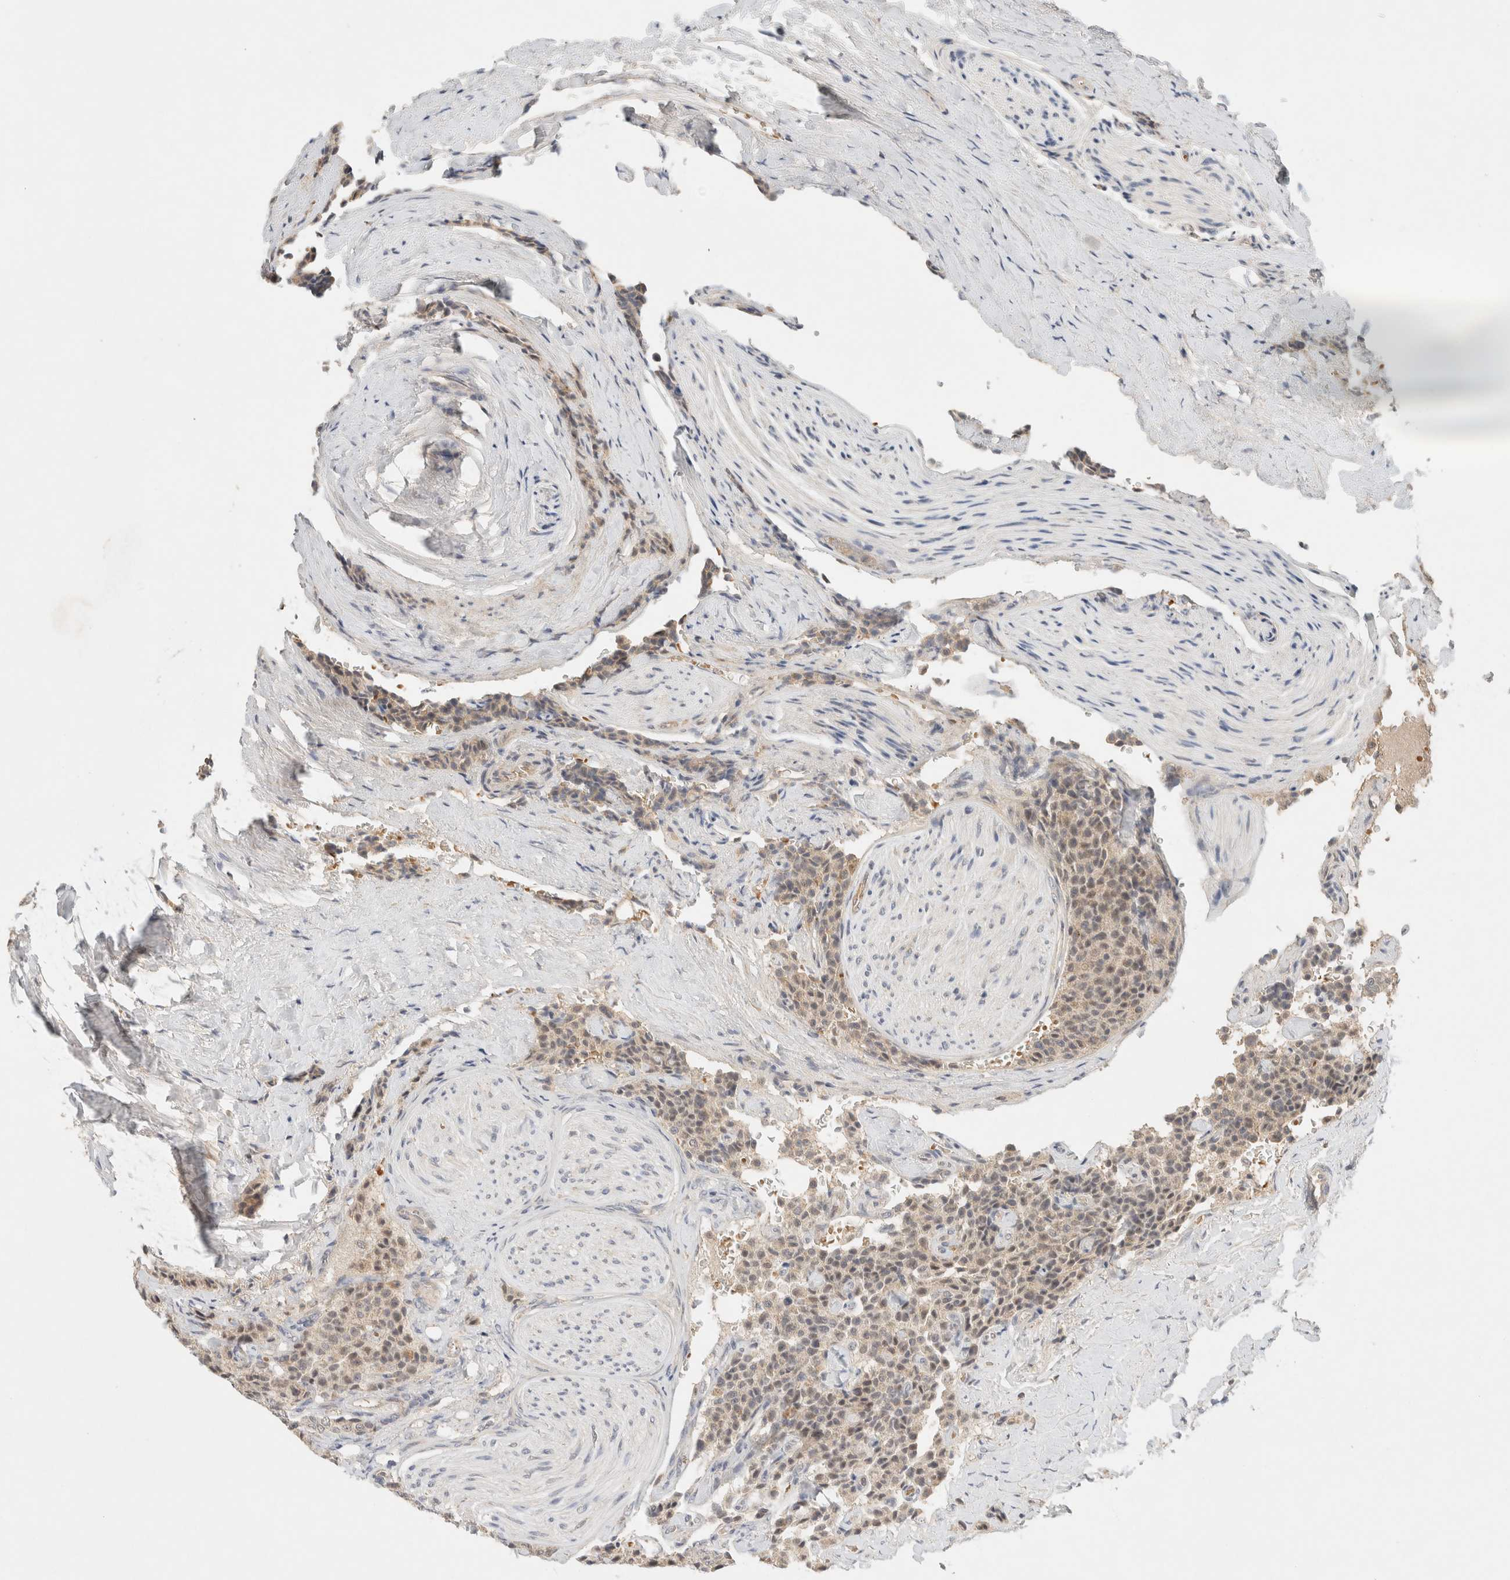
{"staining": {"intensity": "weak", "quantity": "<25%", "location": "cytoplasmic/membranous"}, "tissue": "carcinoid", "cell_type": "Tumor cells", "image_type": "cancer", "snomed": [{"axis": "morphology", "description": "Carcinoid, malignant, NOS"}, {"axis": "topography", "description": "Colon"}], "caption": "Tumor cells are negative for brown protein staining in carcinoid.", "gene": "MRM3", "patient": {"sex": "female", "age": 61}}